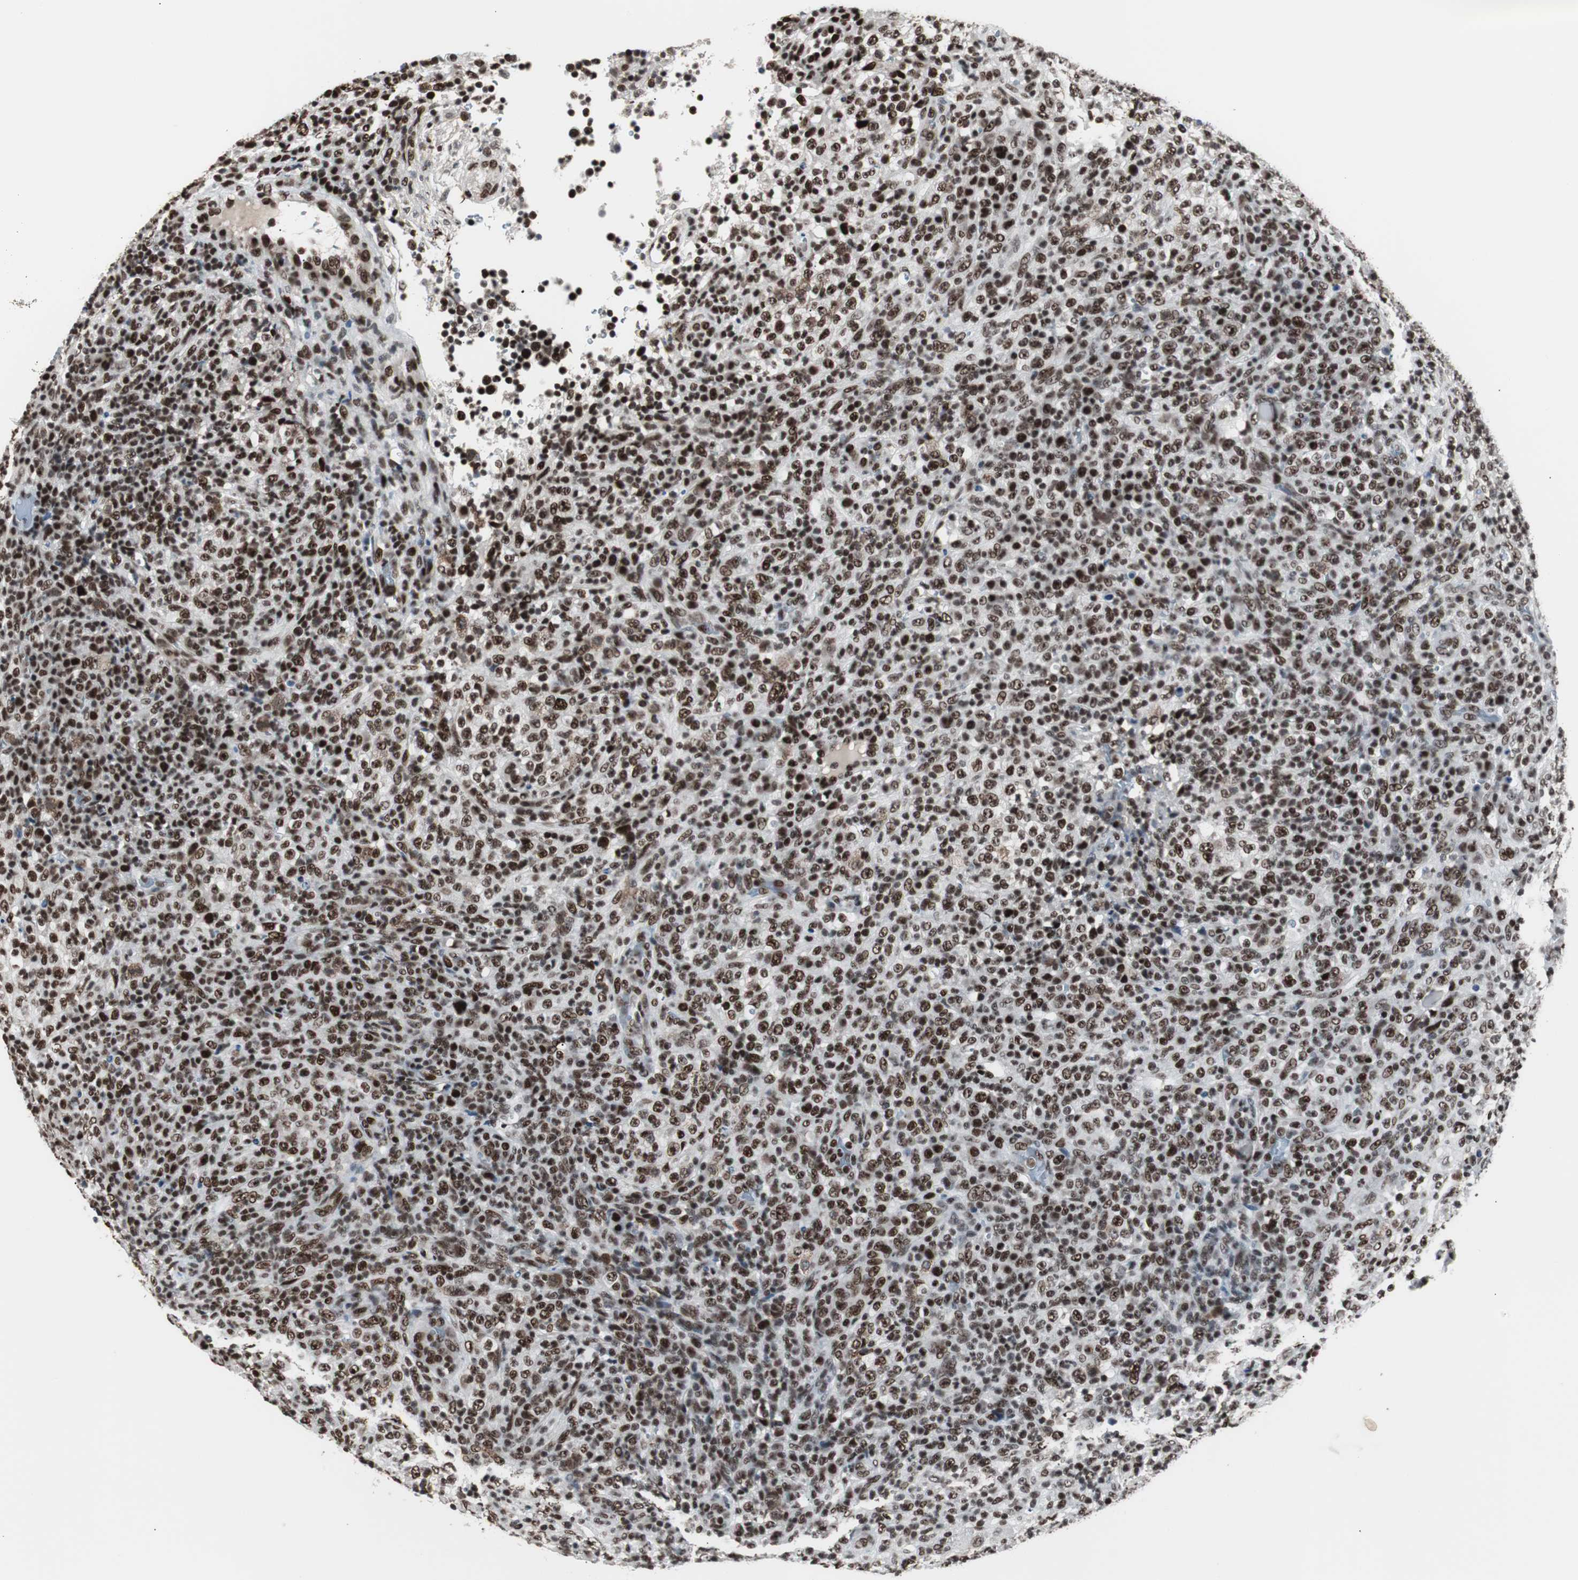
{"staining": {"intensity": "strong", "quantity": ">75%", "location": "nuclear"}, "tissue": "lymphoma", "cell_type": "Tumor cells", "image_type": "cancer", "snomed": [{"axis": "morphology", "description": "Malignant lymphoma, non-Hodgkin's type, High grade"}, {"axis": "topography", "description": "Lymph node"}], "caption": "Human lymphoma stained with a protein marker exhibits strong staining in tumor cells.", "gene": "XRCC1", "patient": {"sex": "female", "age": 76}}